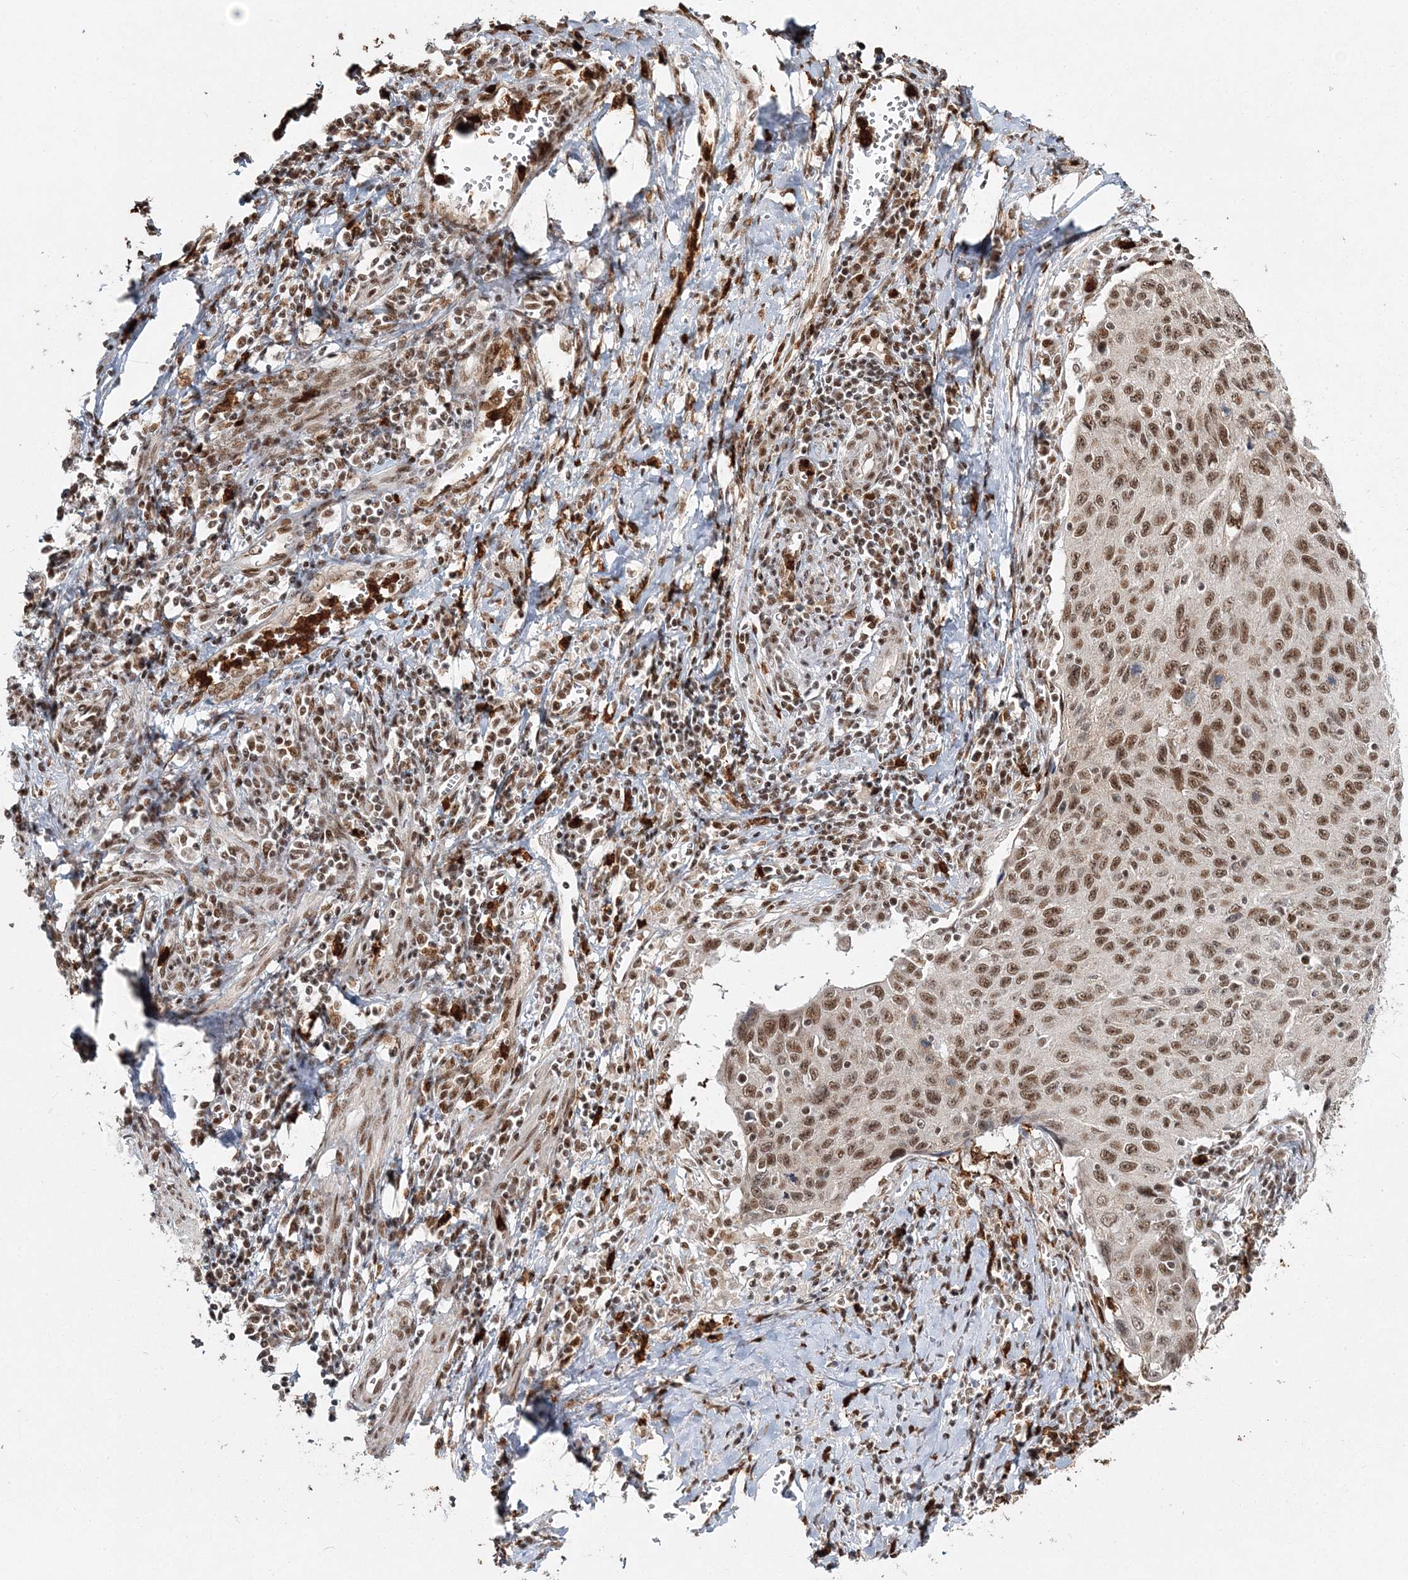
{"staining": {"intensity": "strong", "quantity": ">75%", "location": "nuclear"}, "tissue": "cervical cancer", "cell_type": "Tumor cells", "image_type": "cancer", "snomed": [{"axis": "morphology", "description": "Squamous cell carcinoma, NOS"}, {"axis": "topography", "description": "Cervix"}], "caption": "Immunohistochemistry staining of cervical cancer, which shows high levels of strong nuclear positivity in approximately >75% of tumor cells indicating strong nuclear protein staining. The staining was performed using DAB (brown) for protein detection and nuclei were counterstained in hematoxylin (blue).", "gene": "QRICH1", "patient": {"sex": "female", "age": 53}}